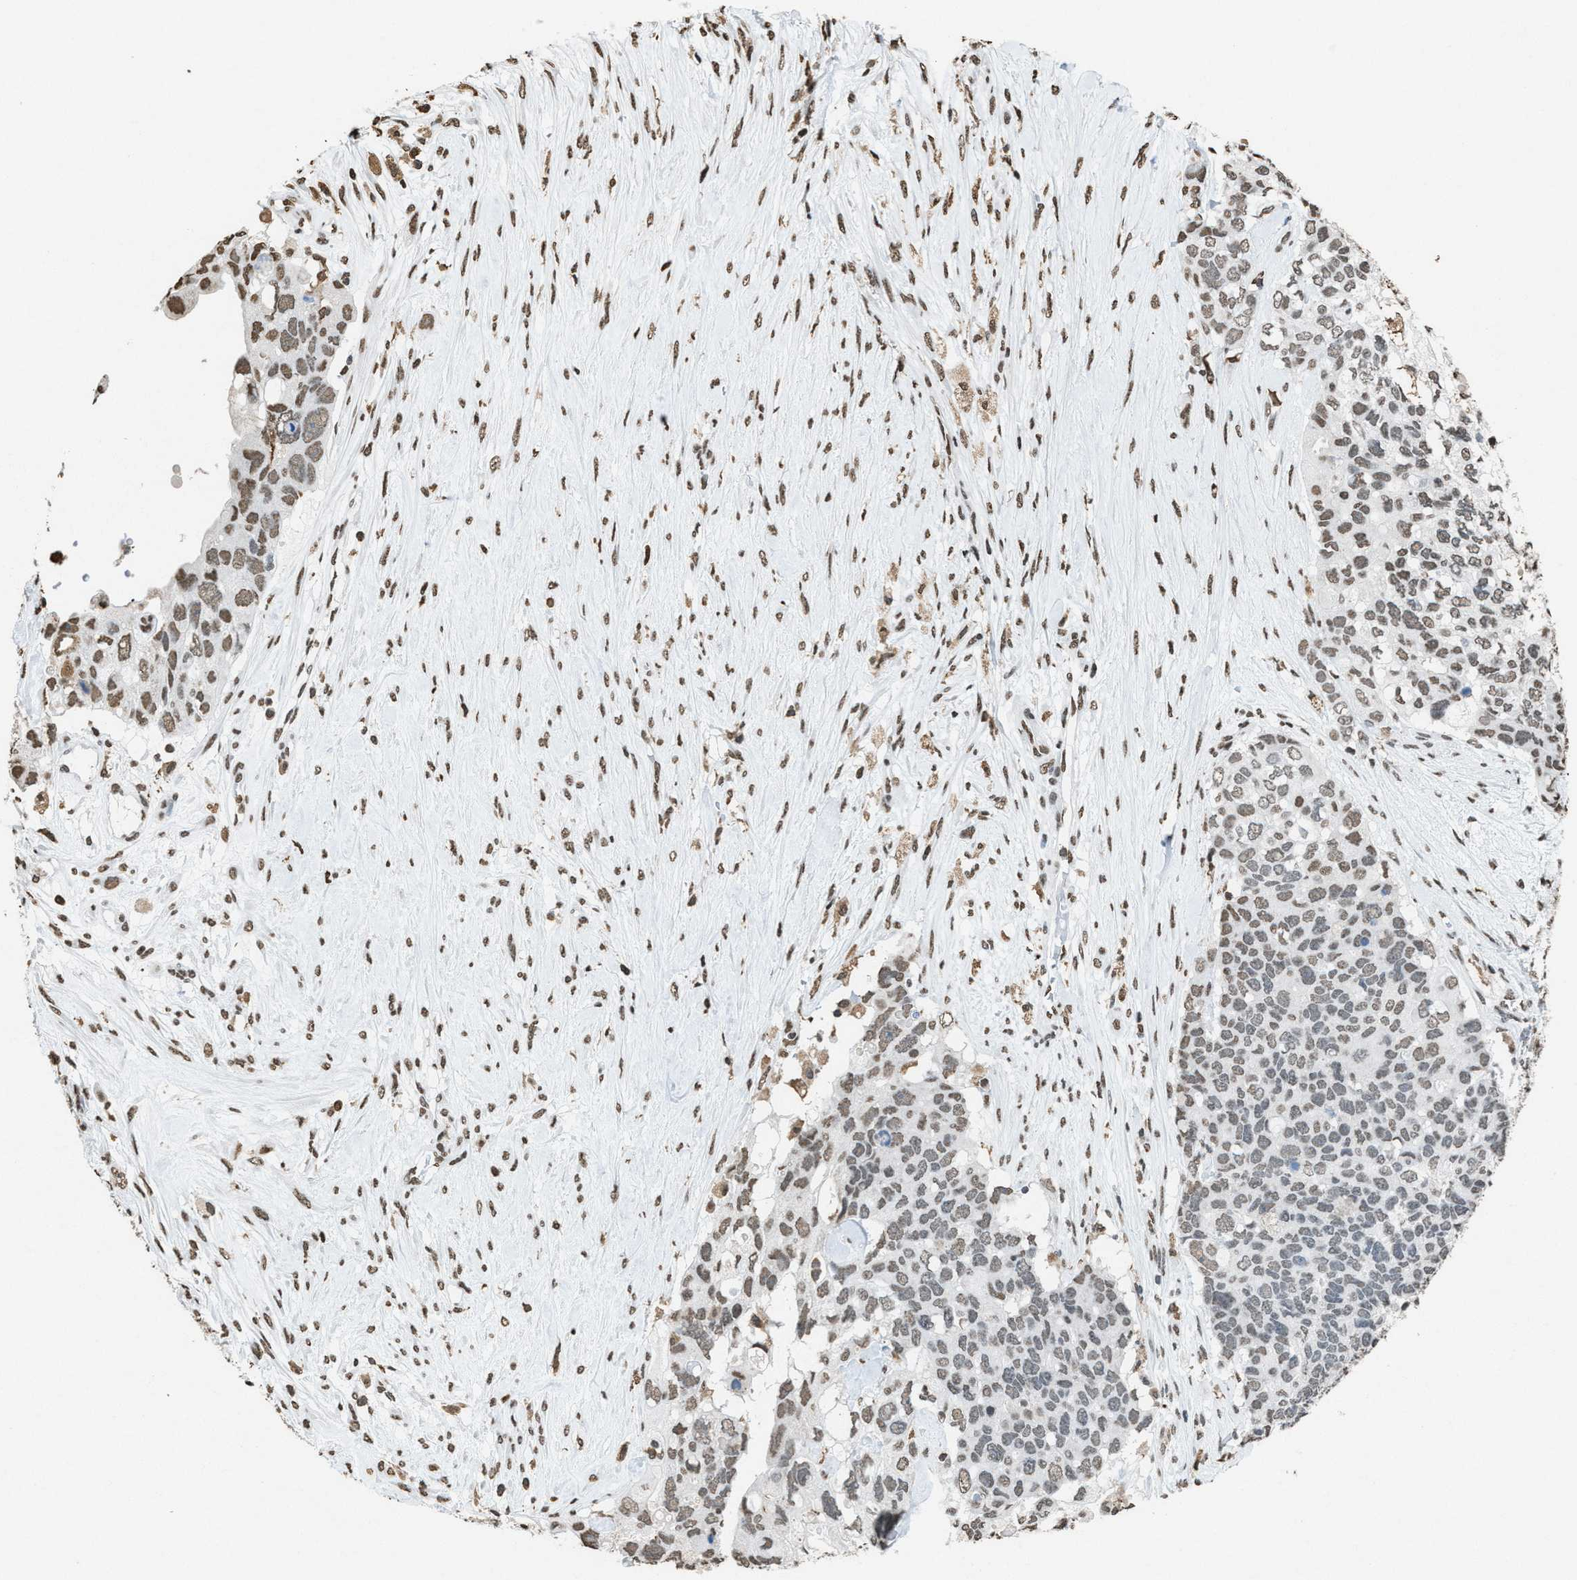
{"staining": {"intensity": "weak", "quantity": "25%-75%", "location": "nuclear"}, "tissue": "pancreatic cancer", "cell_type": "Tumor cells", "image_type": "cancer", "snomed": [{"axis": "morphology", "description": "Adenocarcinoma, NOS"}, {"axis": "topography", "description": "Pancreas"}], "caption": "Immunohistochemical staining of human pancreatic cancer (adenocarcinoma) shows low levels of weak nuclear protein positivity in approximately 25%-75% of tumor cells.", "gene": "NUP88", "patient": {"sex": "female", "age": 56}}